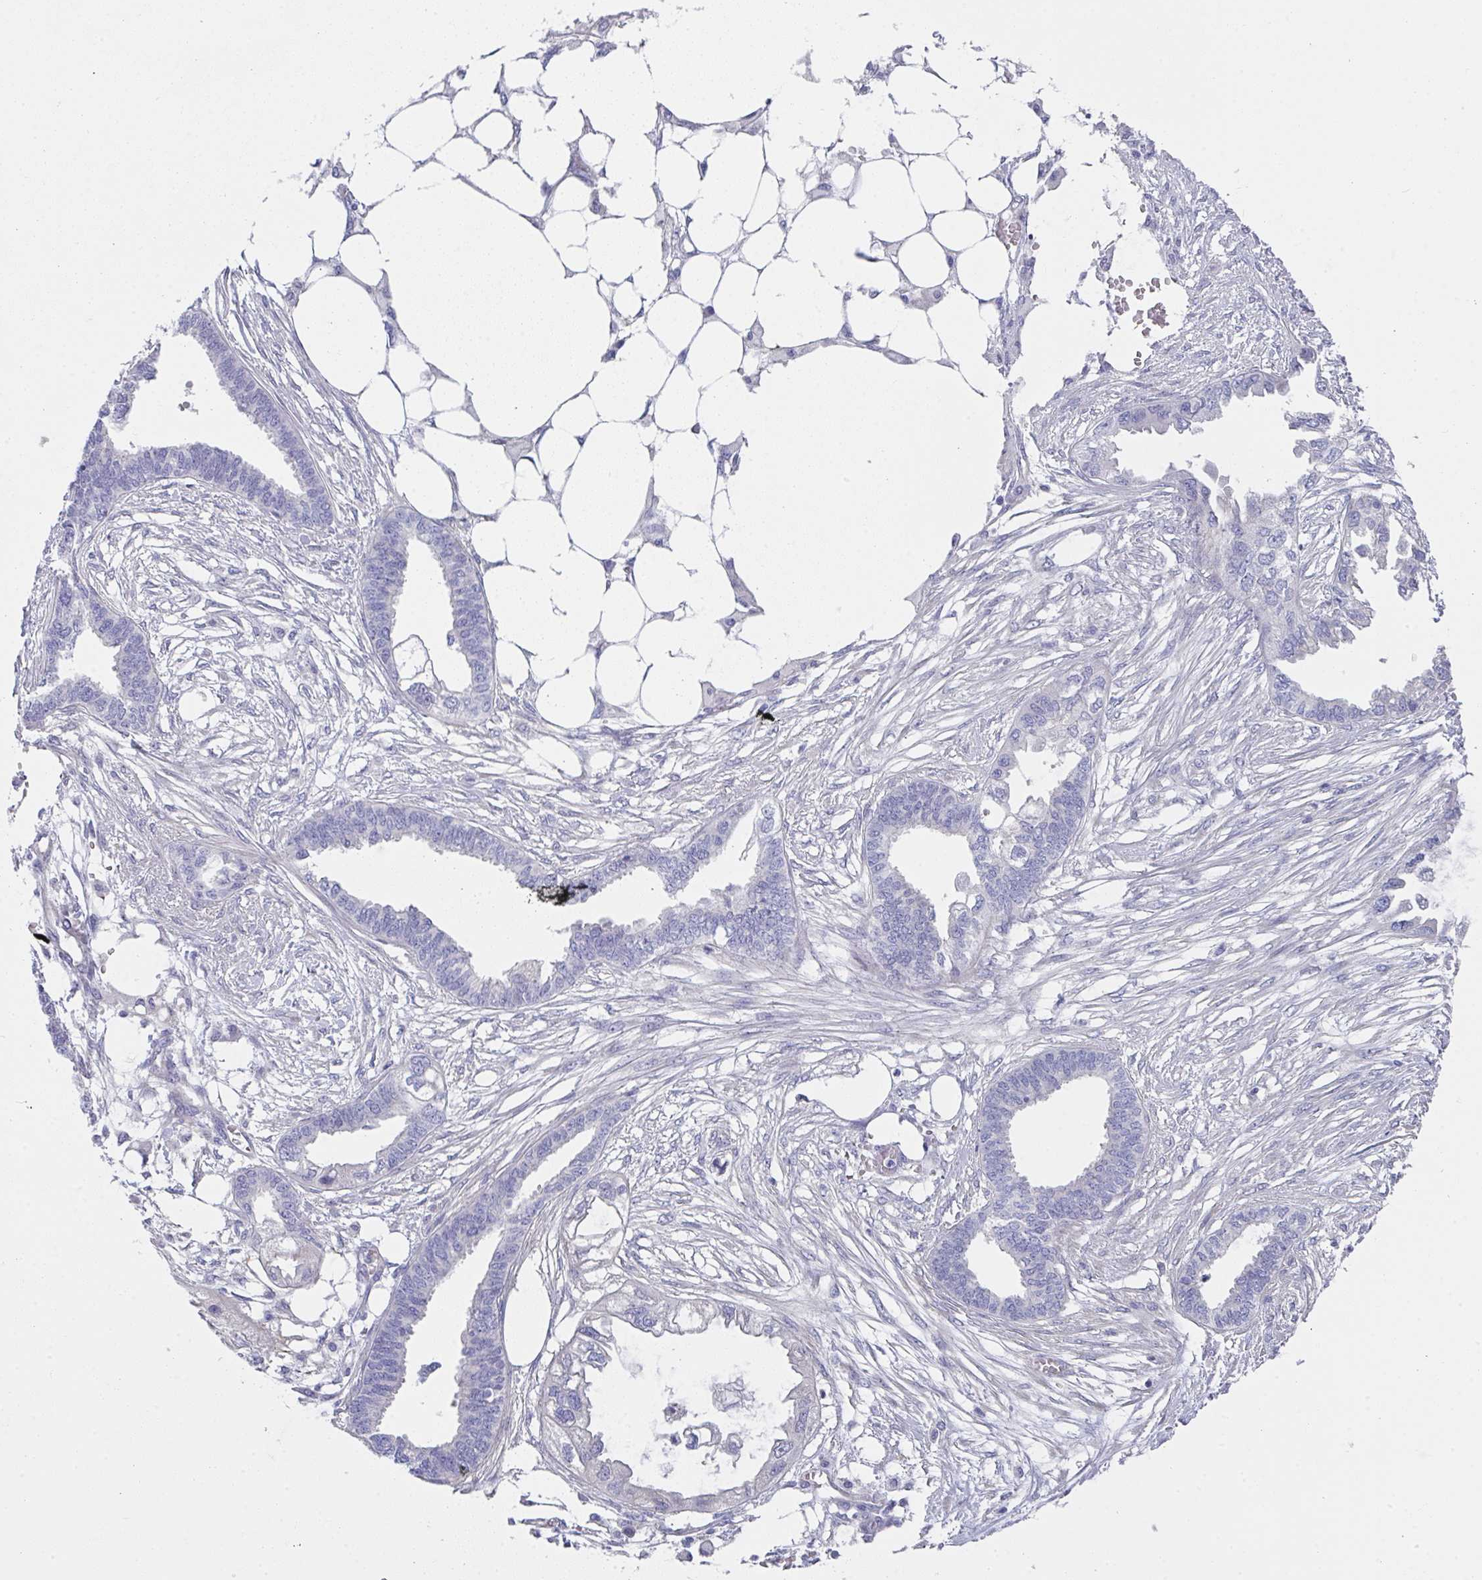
{"staining": {"intensity": "negative", "quantity": "none", "location": "none"}, "tissue": "endometrial cancer", "cell_type": "Tumor cells", "image_type": "cancer", "snomed": [{"axis": "morphology", "description": "Adenocarcinoma, NOS"}, {"axis": "morphology", "description": "Adenocarcinoma, metastatic, NOS"}, {"axis": "topography", "description": "Adipose tissue"}, {"axis": "topography", "description": "Endometrium"}], "caption": "An image of endometrial adenocarcinoma stained for a protein reveals no brown staining in tumor cells.", "gene": "FBXO47", "patient": {"sex": "female", "age": 67}}